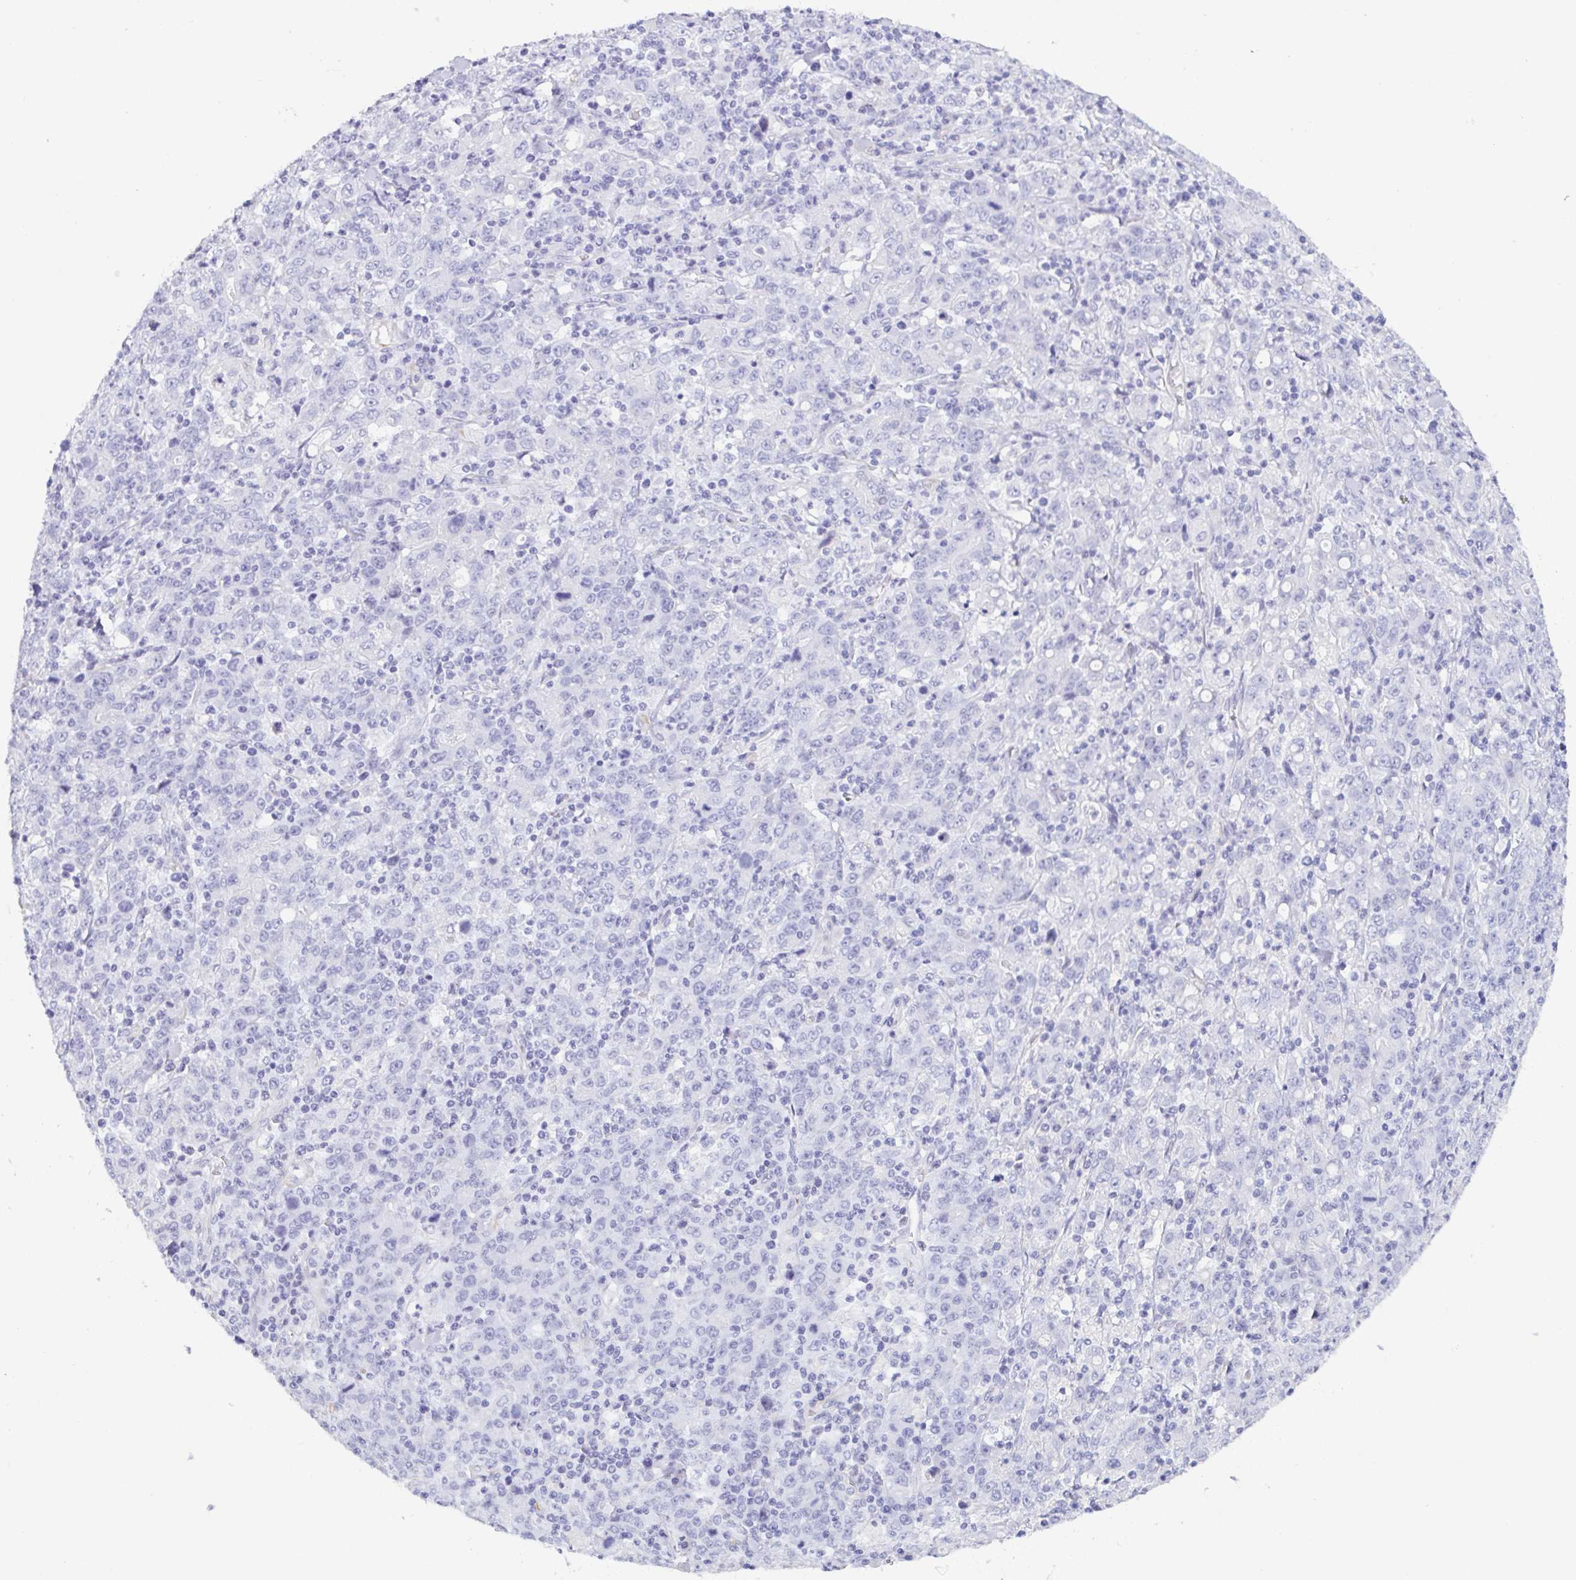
{"staining": {"intensity": "negative", "quantity": "none", "location": "none"}, "tissue": "stomach cancer", "cell_type": "Tumor cells", "image_type": "cancer", "snomed": [{"axis": "morphology", "description": "Adenocarcinoma, NOS"}, {"axis": "topography", "description": "Stomach, upper"}], "caption": "Immunohistochemistry histopathology image of adenocarcinoma (stomach) stained for a protein (brown), which shows no expression in tumor cells.", "gene": "PRR27", "patient": {"sex": "male", "age": 69}}